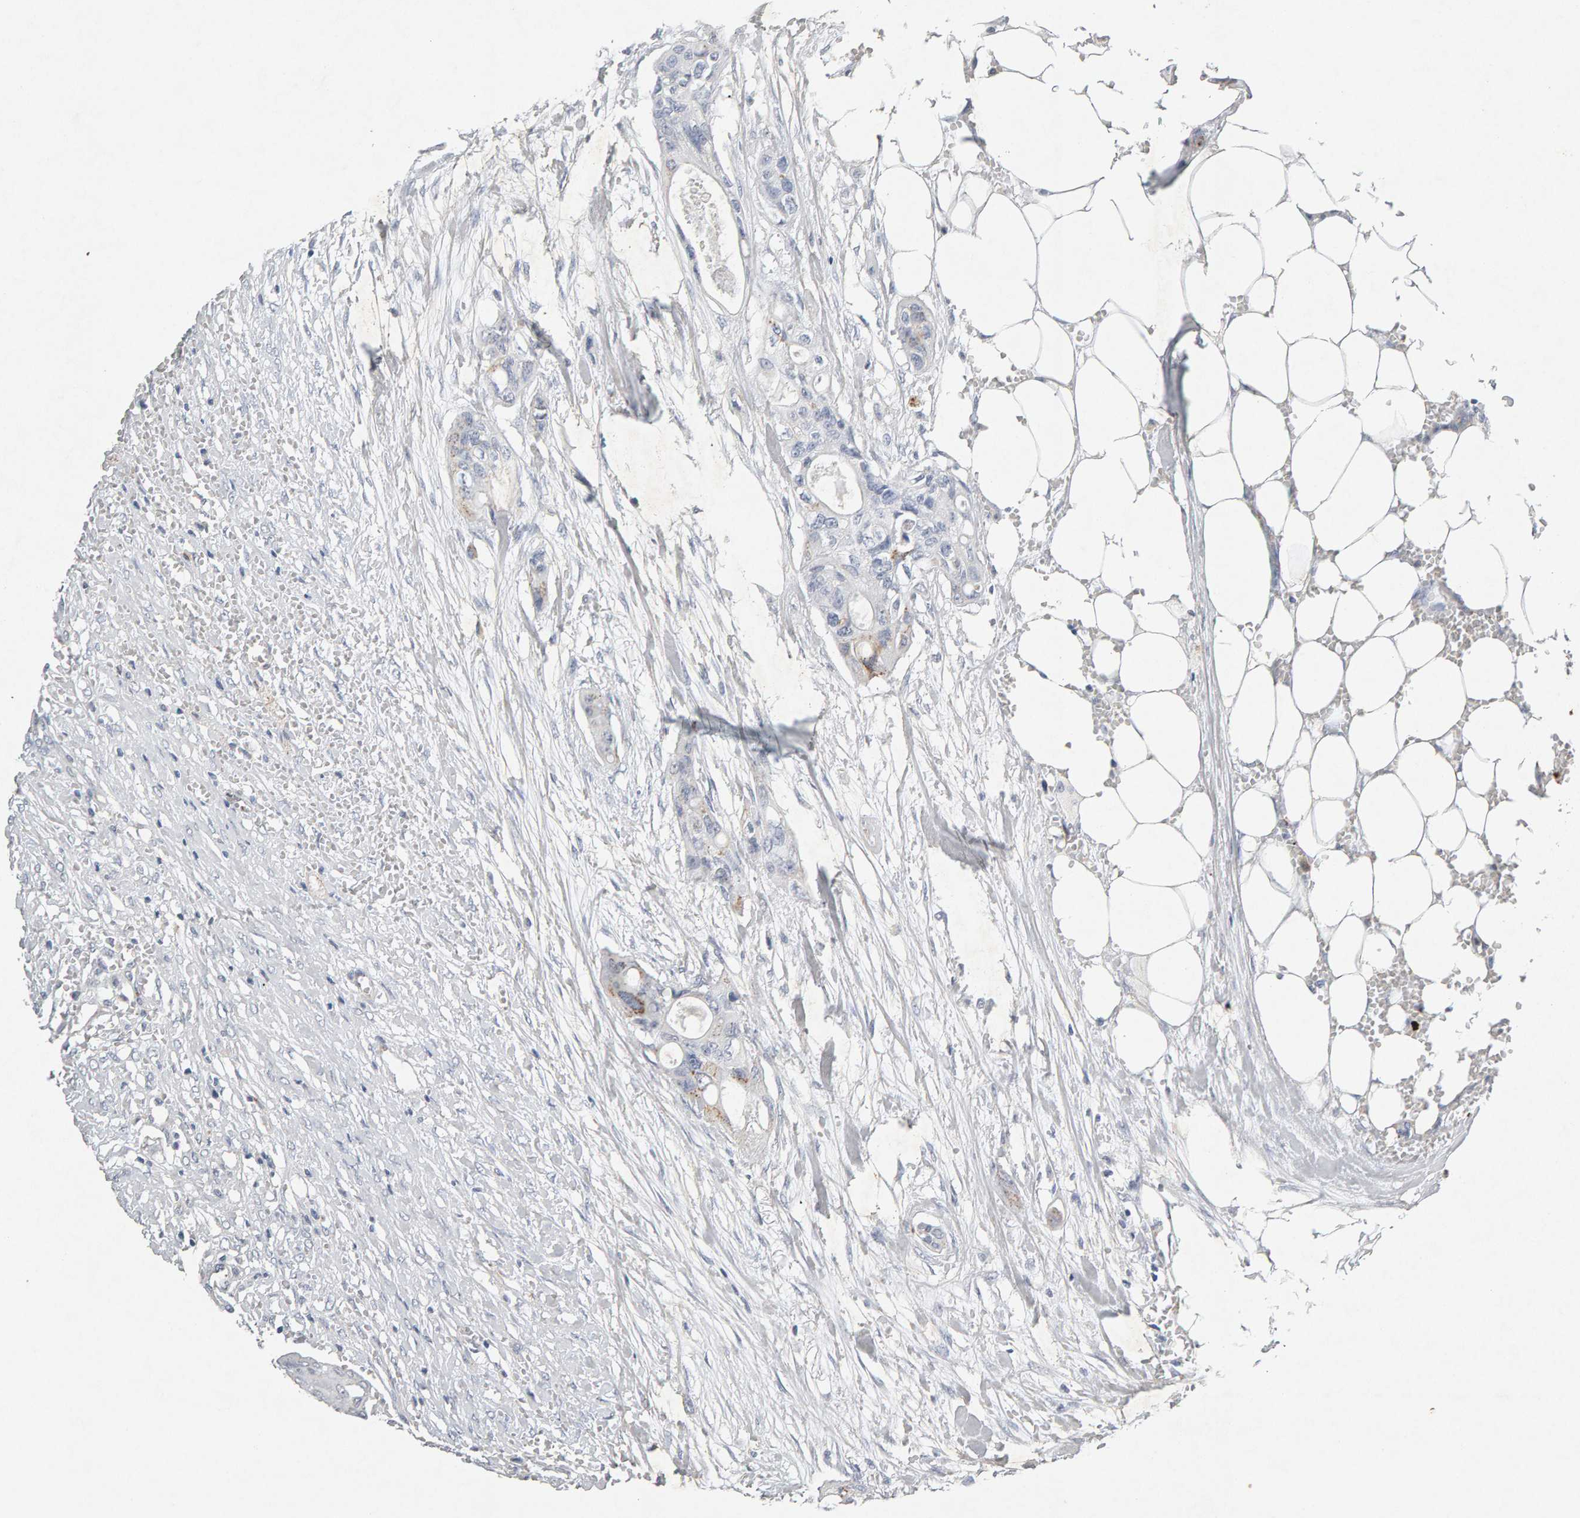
{"staining": {"intensity": "weak", "quantity": "<25%", "location": "cytoplasmic/membranous"}, "tissue": "colorectal cancer", "cell_type": "Tumor cells", "image_type": "cancer", "snomed": [{"axis": "morphology", "description": "Adenocarcinoma, NOS"}, {"axis": "topography", "description": "Colon"}], "caption": "Human colorectal adenocarcinoma stained for a protein using immunohistochemistry (IHC) displays no positivity in tumor cells.", "gene": "PTPRM", "patient": {"sex": "female", "age": 57}}